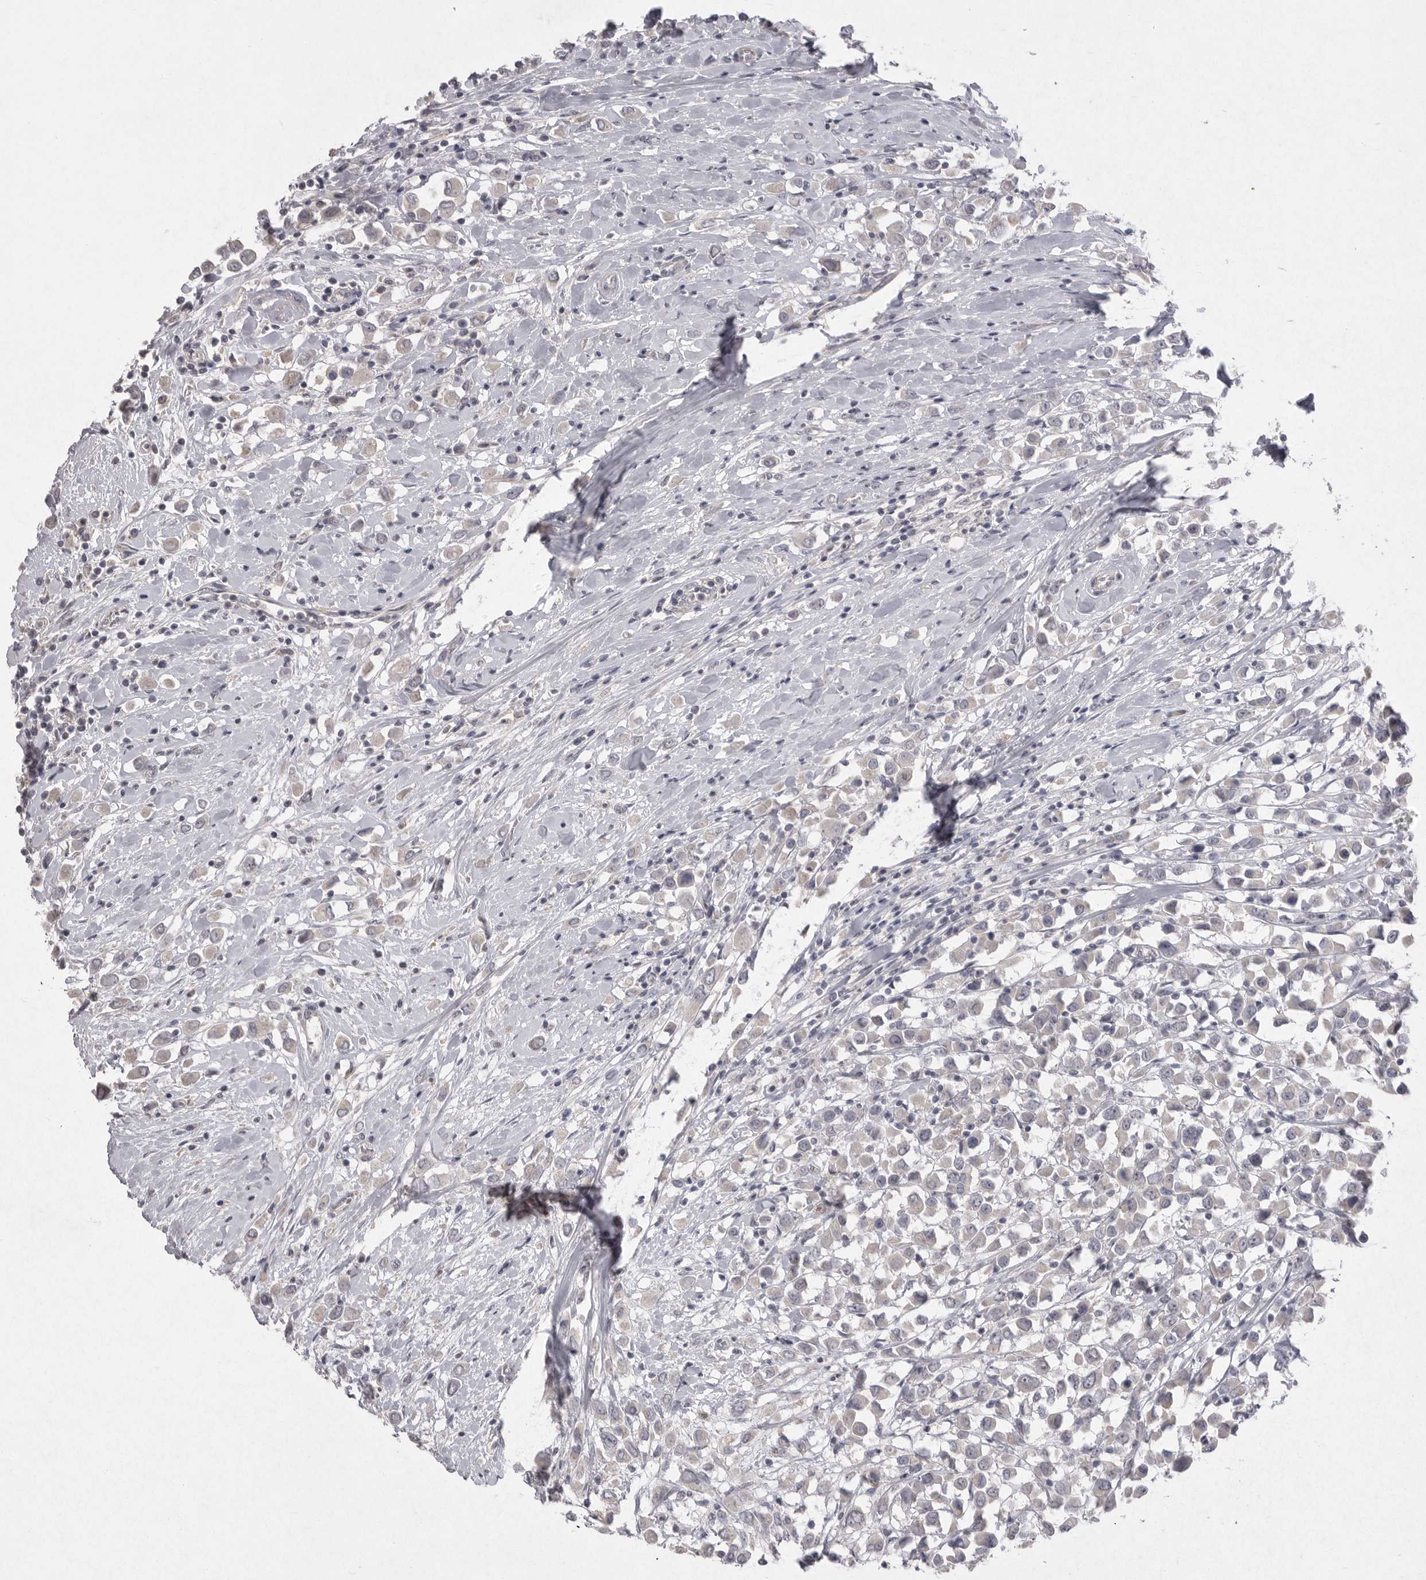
{"staining": {"intensity": "negative", "quantity": "none", "location": "none"}, "tissue": "breast cancer", "cell_type": "Tumor cells", "image_type": "cancer", "snomed": [{"axis": "morphology", "description": "Duct carcinoma"}, {"axis": "topography", "description": "Breast"}], "caption": "Human breast cancer stained for a protein using immunohistochemistry (IHC) exhibits no expression in tumor cells.", "gene": "VANGL2", "patient": {"sex": "female", "age": 61}}